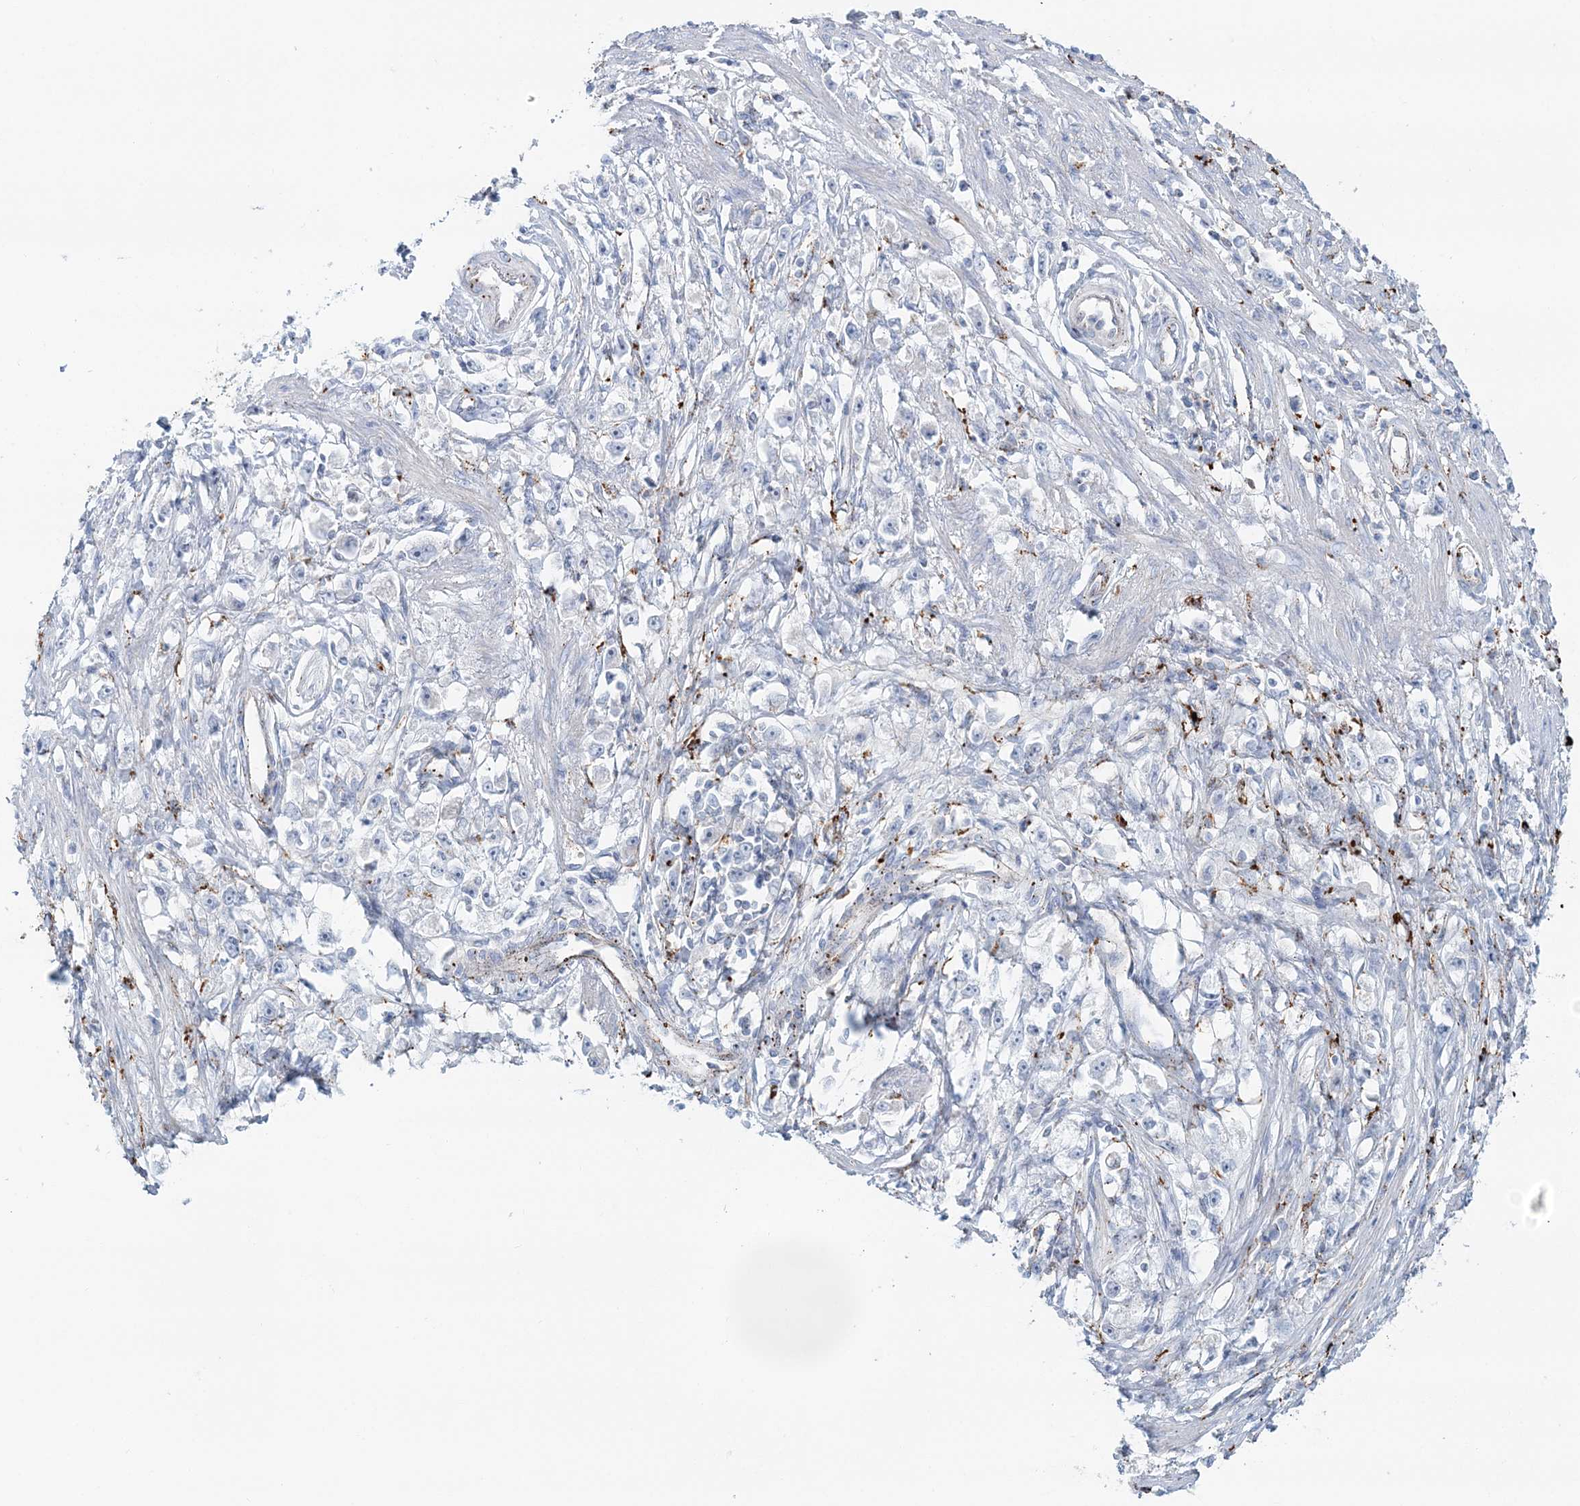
{"staining": {"intensity": "negative", "quantity": "none", "location": "none"}, "tissue": "stomach cancer", "cell_type": "Tumor cells", "image_type": "cancer", "snomed": [{"axis": "morphology", "description": "Adenocarcinoma, NOS"}, {"axis": "topography", "description": "Stomach"}], "caption": "This is an immunohistochemistry (IHC) micrograph of stomach cancer (adenocarcinoma). There is no staining in tumor cells.", "gene": "TPP1", "patient": {"sex": "female", "age": 59}}